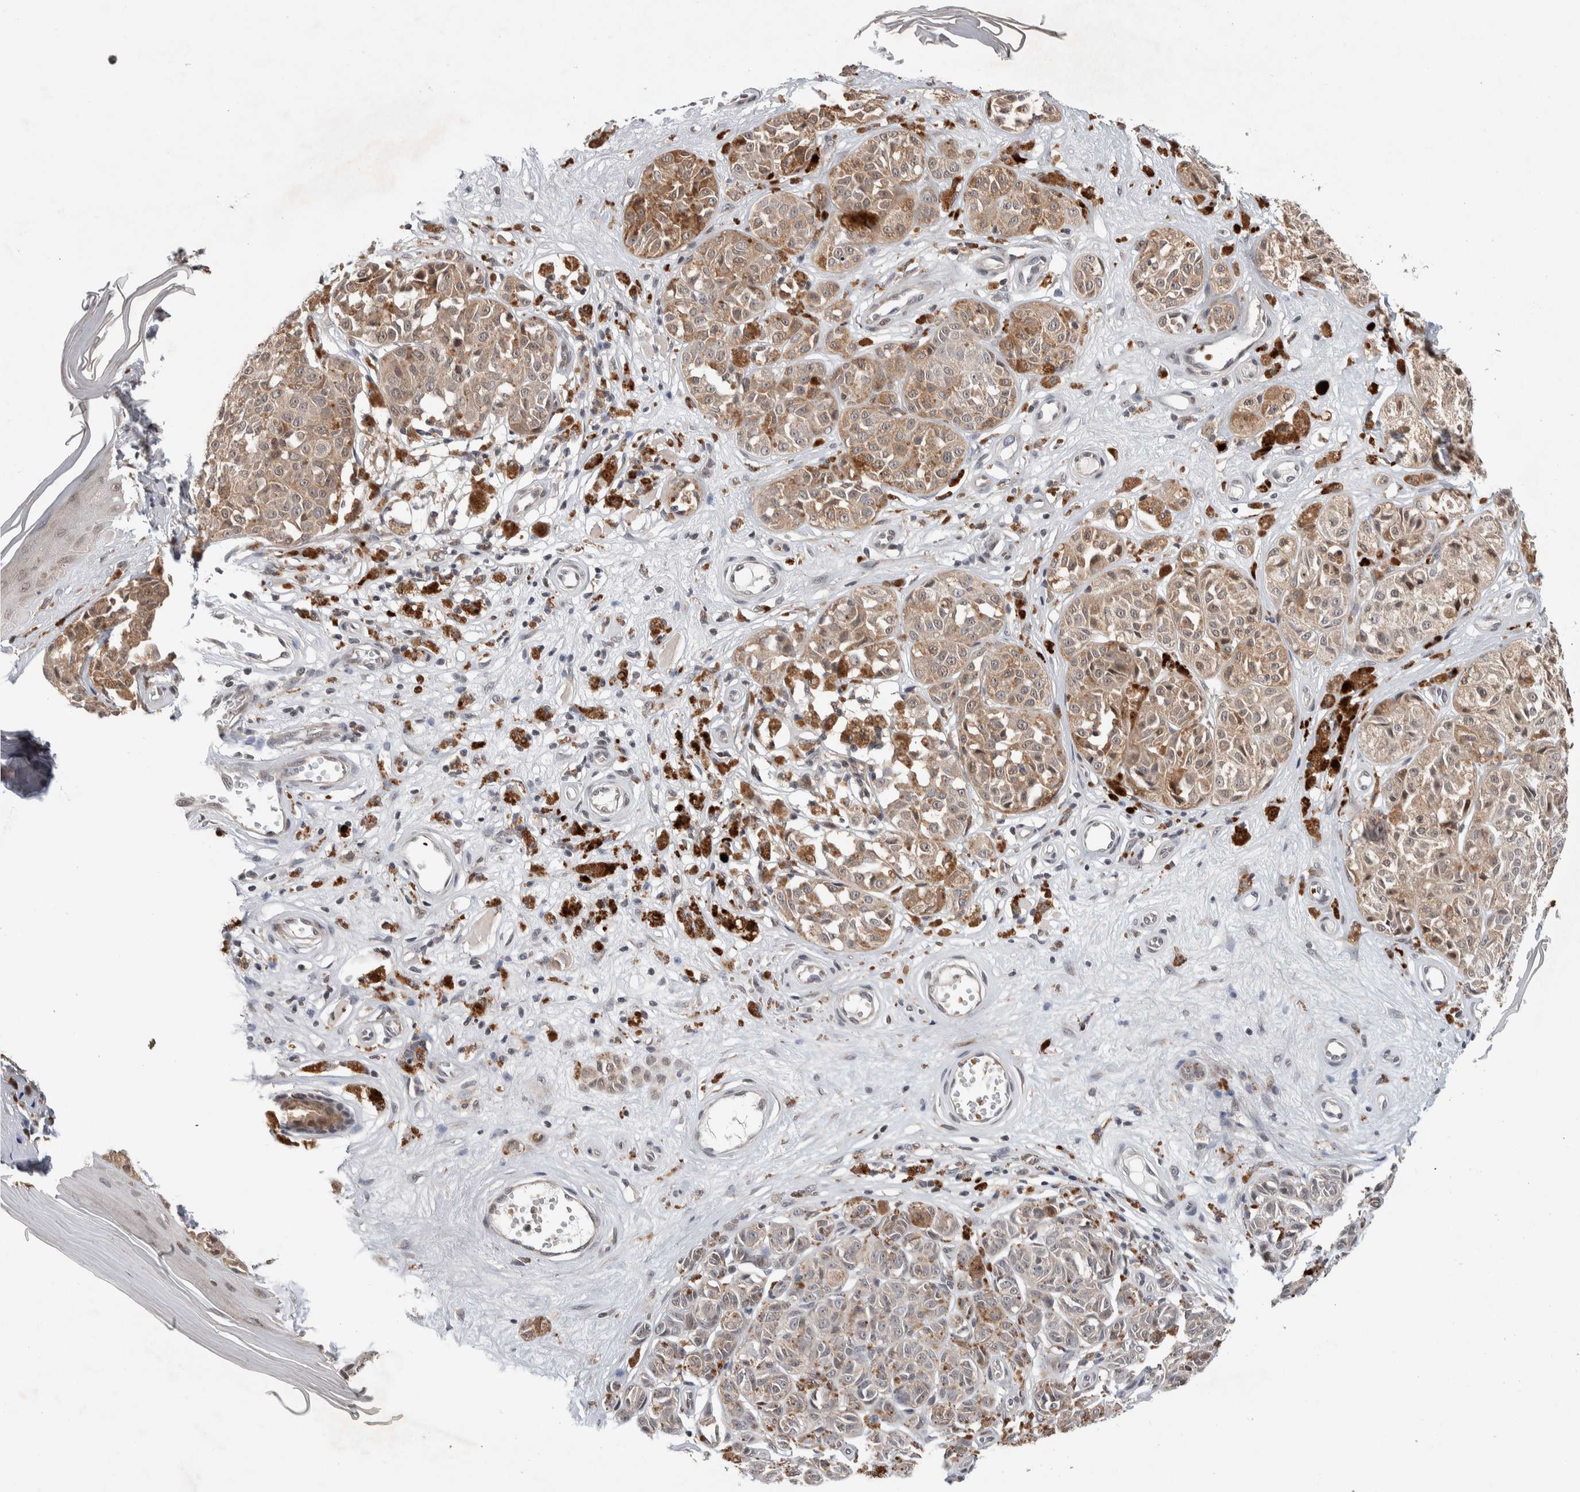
{"staining": {"intensity": "weak", "quantity": "25%-75%", "location": "cytoplasmic/membranous"}, "tissue": "melanoma", "cell_type": "Tumor cells", "image_type": "cancer", "snomed": [{"axis": "morphology", "description": "Malignant melanoma, NOS"}, {"axis": "topography", "description": "Skin"}], "caption": "About 25%-75% of tumor cells in human melanoma show weak cytoplasmic/membranous protein expression as visualized by brown immunohistochemical staining.", "gene": "KCNK1", "patient": {"sex": "female", "age": 64}}